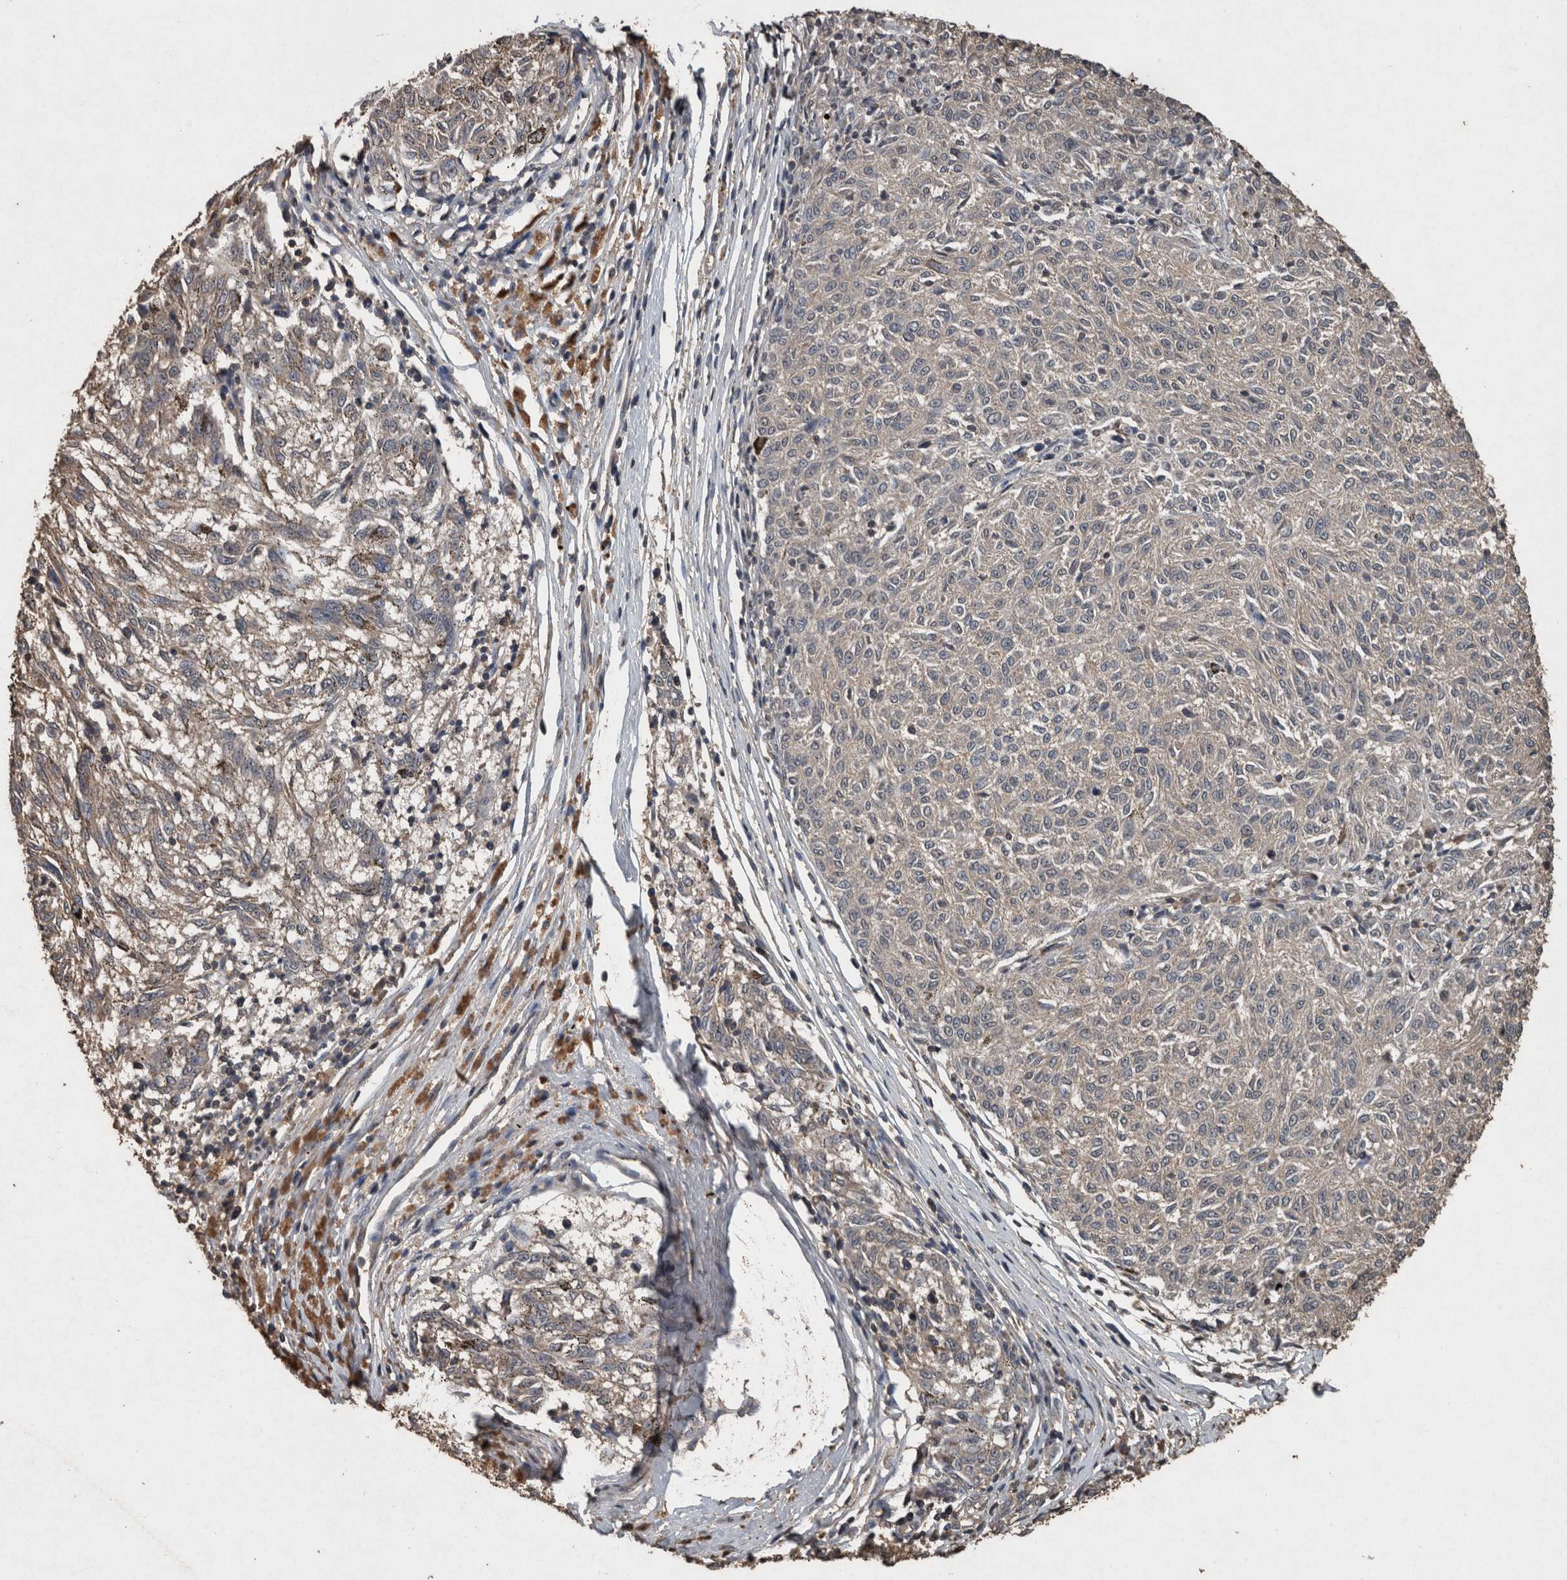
{"staining": {"intensity": "weak", "quantity": "25%-75%", "location": "cytoplasmic/membranous"}, "tissue": "melanoma", "cell_type": "Tumor cells", "image_type": "cancer", "snomed": [{"axis": "morphology", "description": "Malignant melanoma, NOS"}, {"axis": "topography", "description": "Skin"}], "caption": "Brown immunohistochemical staining in human malignant melanoma demonstrates weak cytoplasmic/membranous expression in about 25%-75% of tumor cells.", "gene": "FGFRL1", "patient": {"sex": "female", "age": 72}}